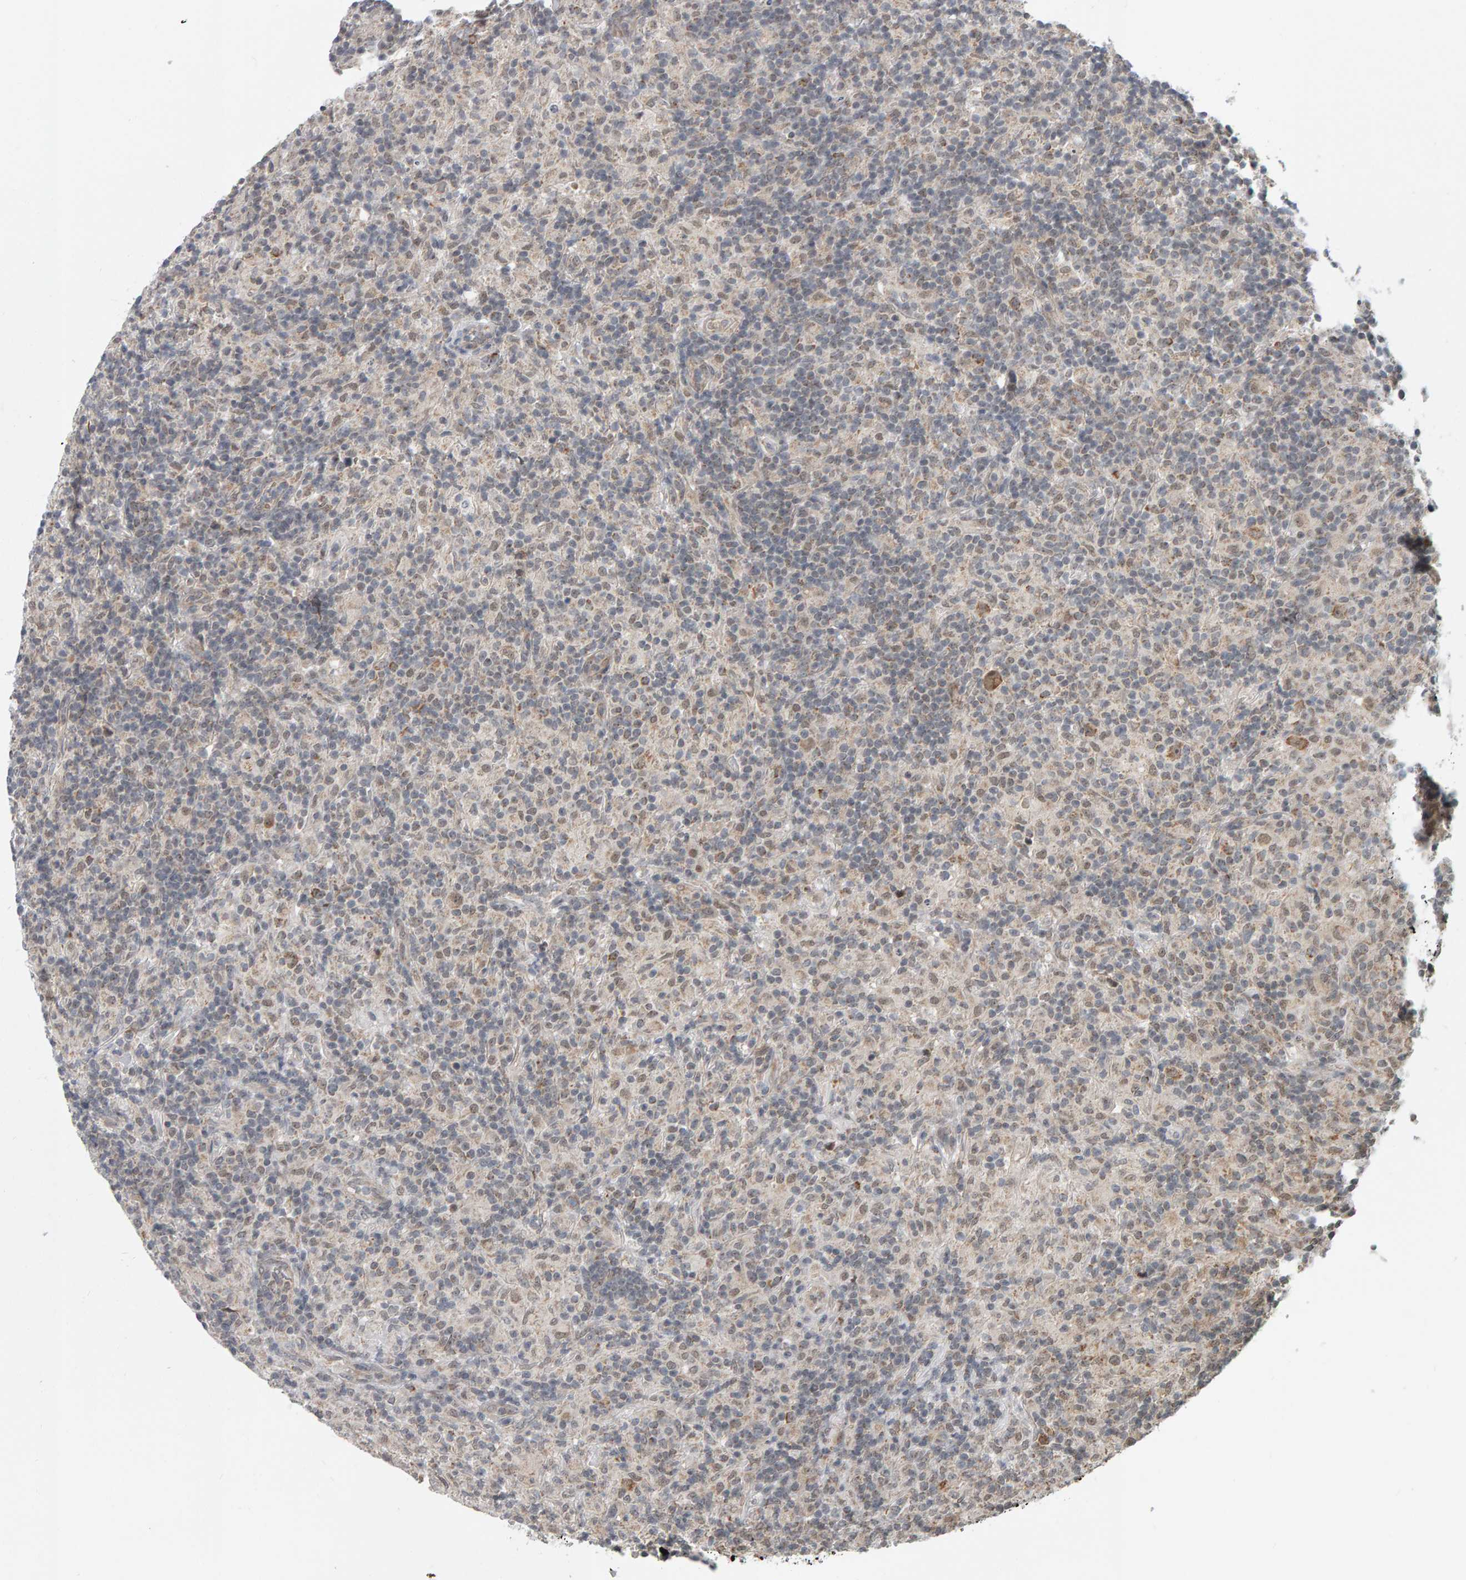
{"staining": {"intensity": "moderate", "quantity": ">75%", "location": "cytoplasmic/membranous"}, "tissue": "lymphoma", "cell_type": "Tumor cells", "image_type": "cancer", "snomed": [{"axis": "morphology", "description": "Hodgkin's disease, NOS"}, {"axis": "topography", "description": "Lymph node"}], "caption": "DAB immunohistochemical staining of Hodgkin's disease reveals moderate cytoplasmic/membranous protein expression in about >75% of tumor cells.", "gene": "DAP3", "patient": {"sex": "male", "age": 70}}